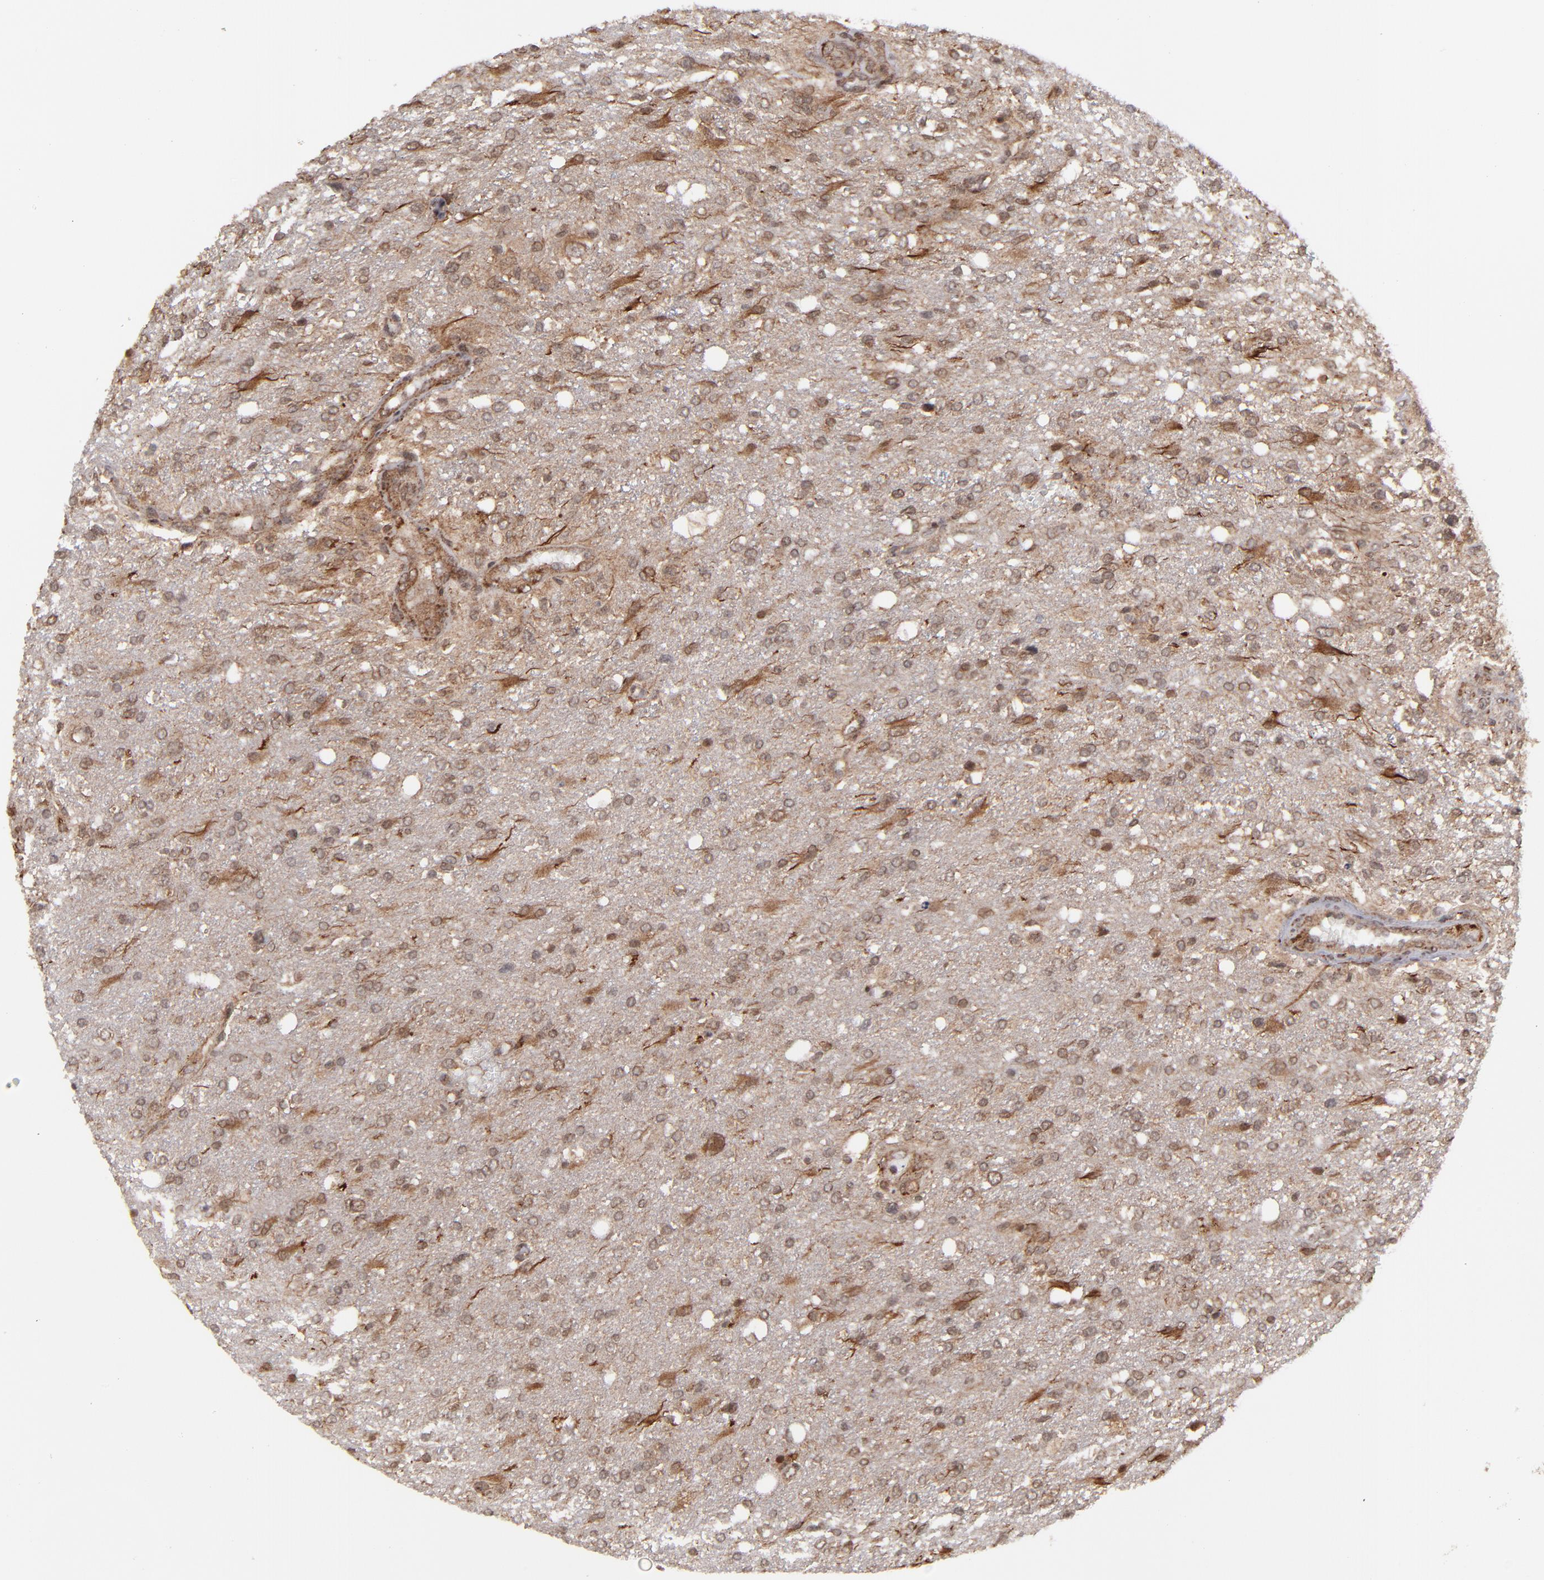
{"staining": {"intensity": "moderate", "quantity": ">75%", "location": "cytoplasmic/membranous,nuclear"}, "tissue": "glioma", "cell_type": "Tumor cells", "image_type": "cancer", "snomed": [{"axis": "morphology", "description": "Glioma, malignant, High grade"}, {"axis": "topography", "description": "Cerebral cortex"}], "caption": "Glioma stained with a brown dye demonstrates moderate cytoplasmic/membranous and nuclear positive expression in about >75% of tumor cells.", "gene": "RGS6", "patient": {"sex": "male", "age": 76}}